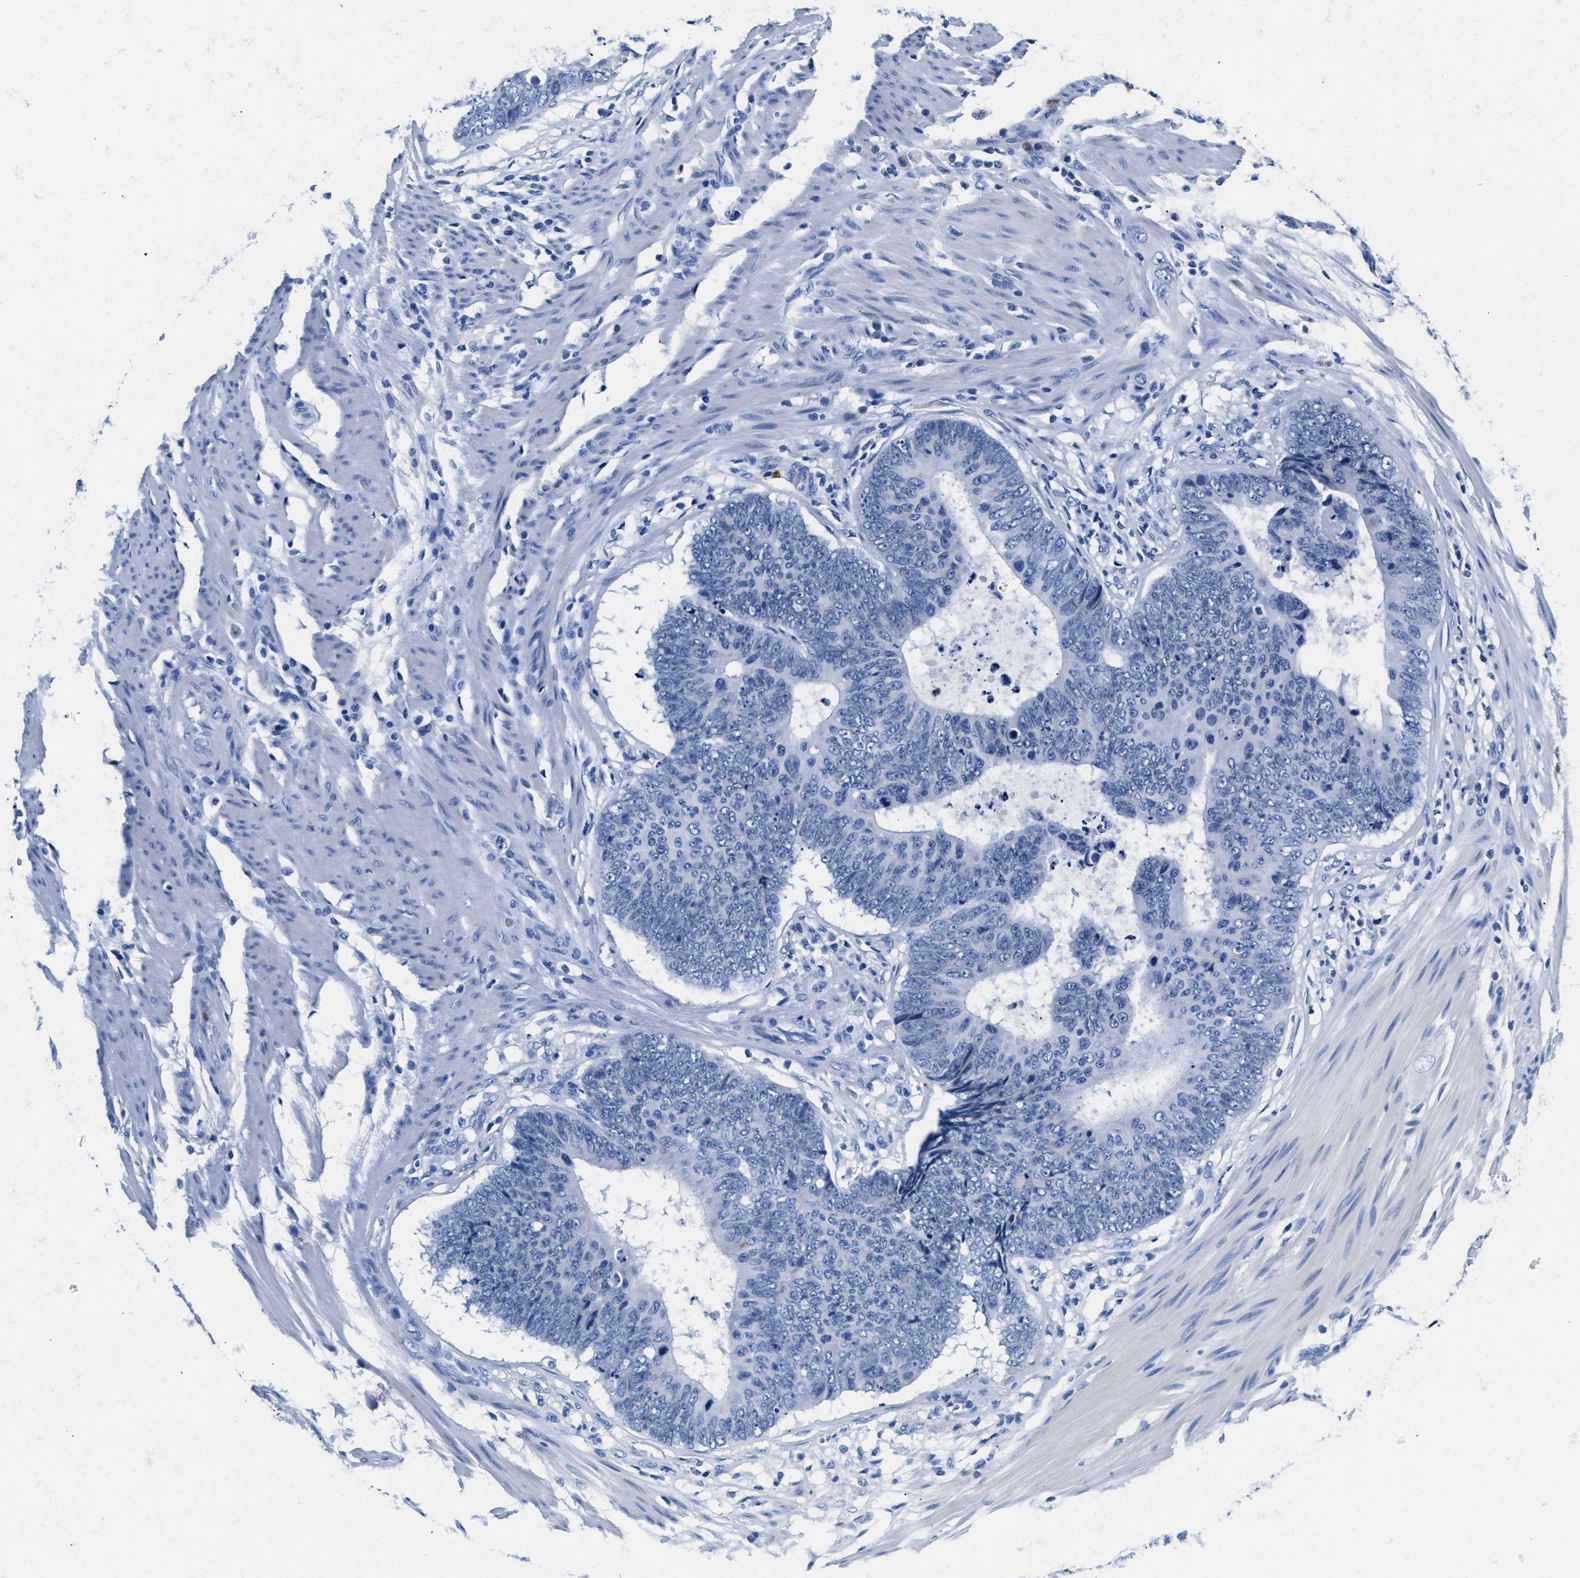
{"staining": {"intensity": "negative", "quantity": "none", "location": "none"}, "tissue": "colorectal cancer", "cell_type": "Tumor cells", "image_type": "cancer", "snomed": [{"axis": "morphology", "description": "Adenocarcinoma, NOS"}, {"axis": "topography", "description": "Colon"}], "caption": "Colorectal cancer was stained to show a protein in brown. There is no significant positivity in tumor cells.", "gene": "MMP8", "patient": {"sex": "male", "age": 56}}